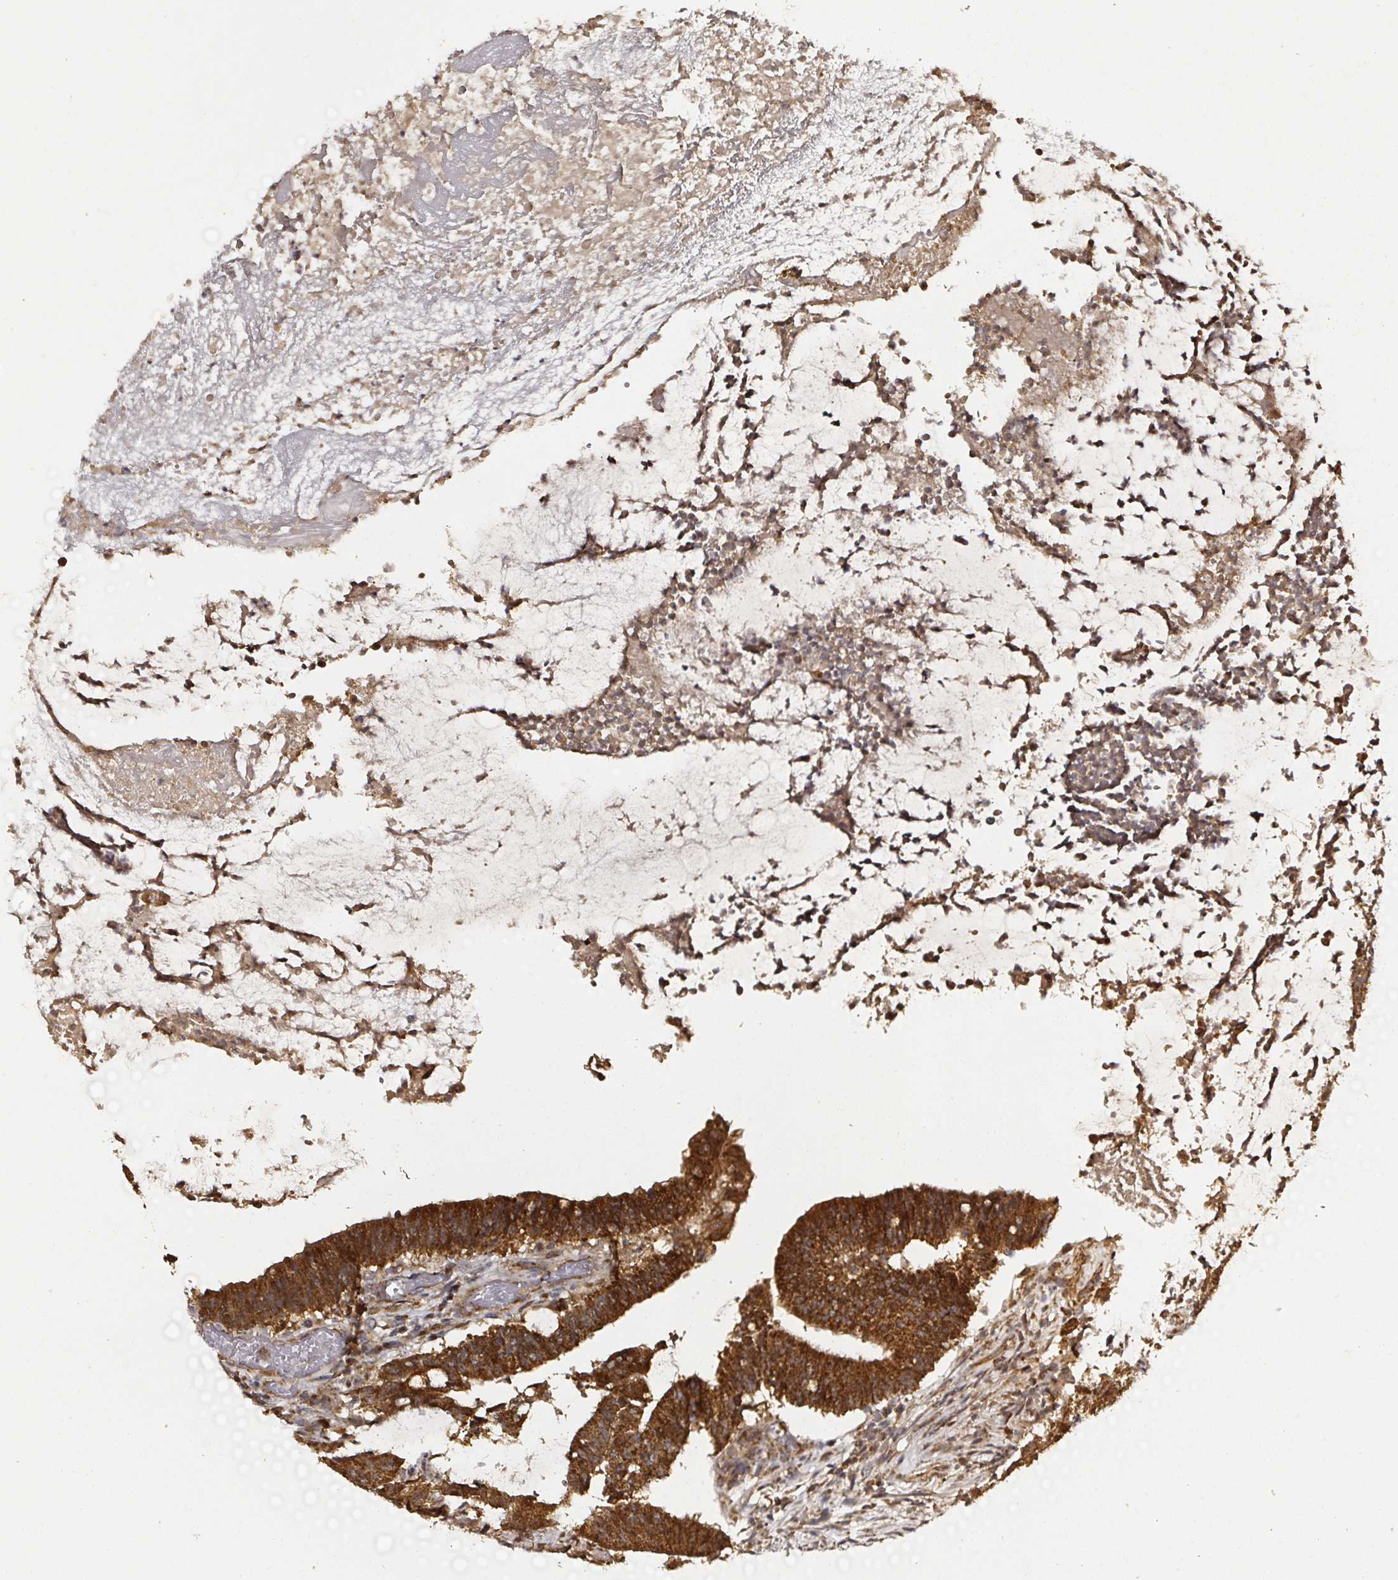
{"staining": {"intensity": "strong", "quantity": ">75%", "location": "cytoplasmic/membranous"}, "tissue": "colorectal cancer", "cell_type": "Tumor cells", "image_type": "cancer", "snomed": [{"axis": "morphology", "description": "Adenocarcinoma, NOS"}, {"axis": "topography", "description": "Colon"}], "caption": "Protein staining of colorectal adenocarcinoma tissue exhibits strong cytoplasmic/membranous staining in about >75% of tumor cells.", "gene": "ATAD3B", "patient": {"sex": "female", "age": 43}}